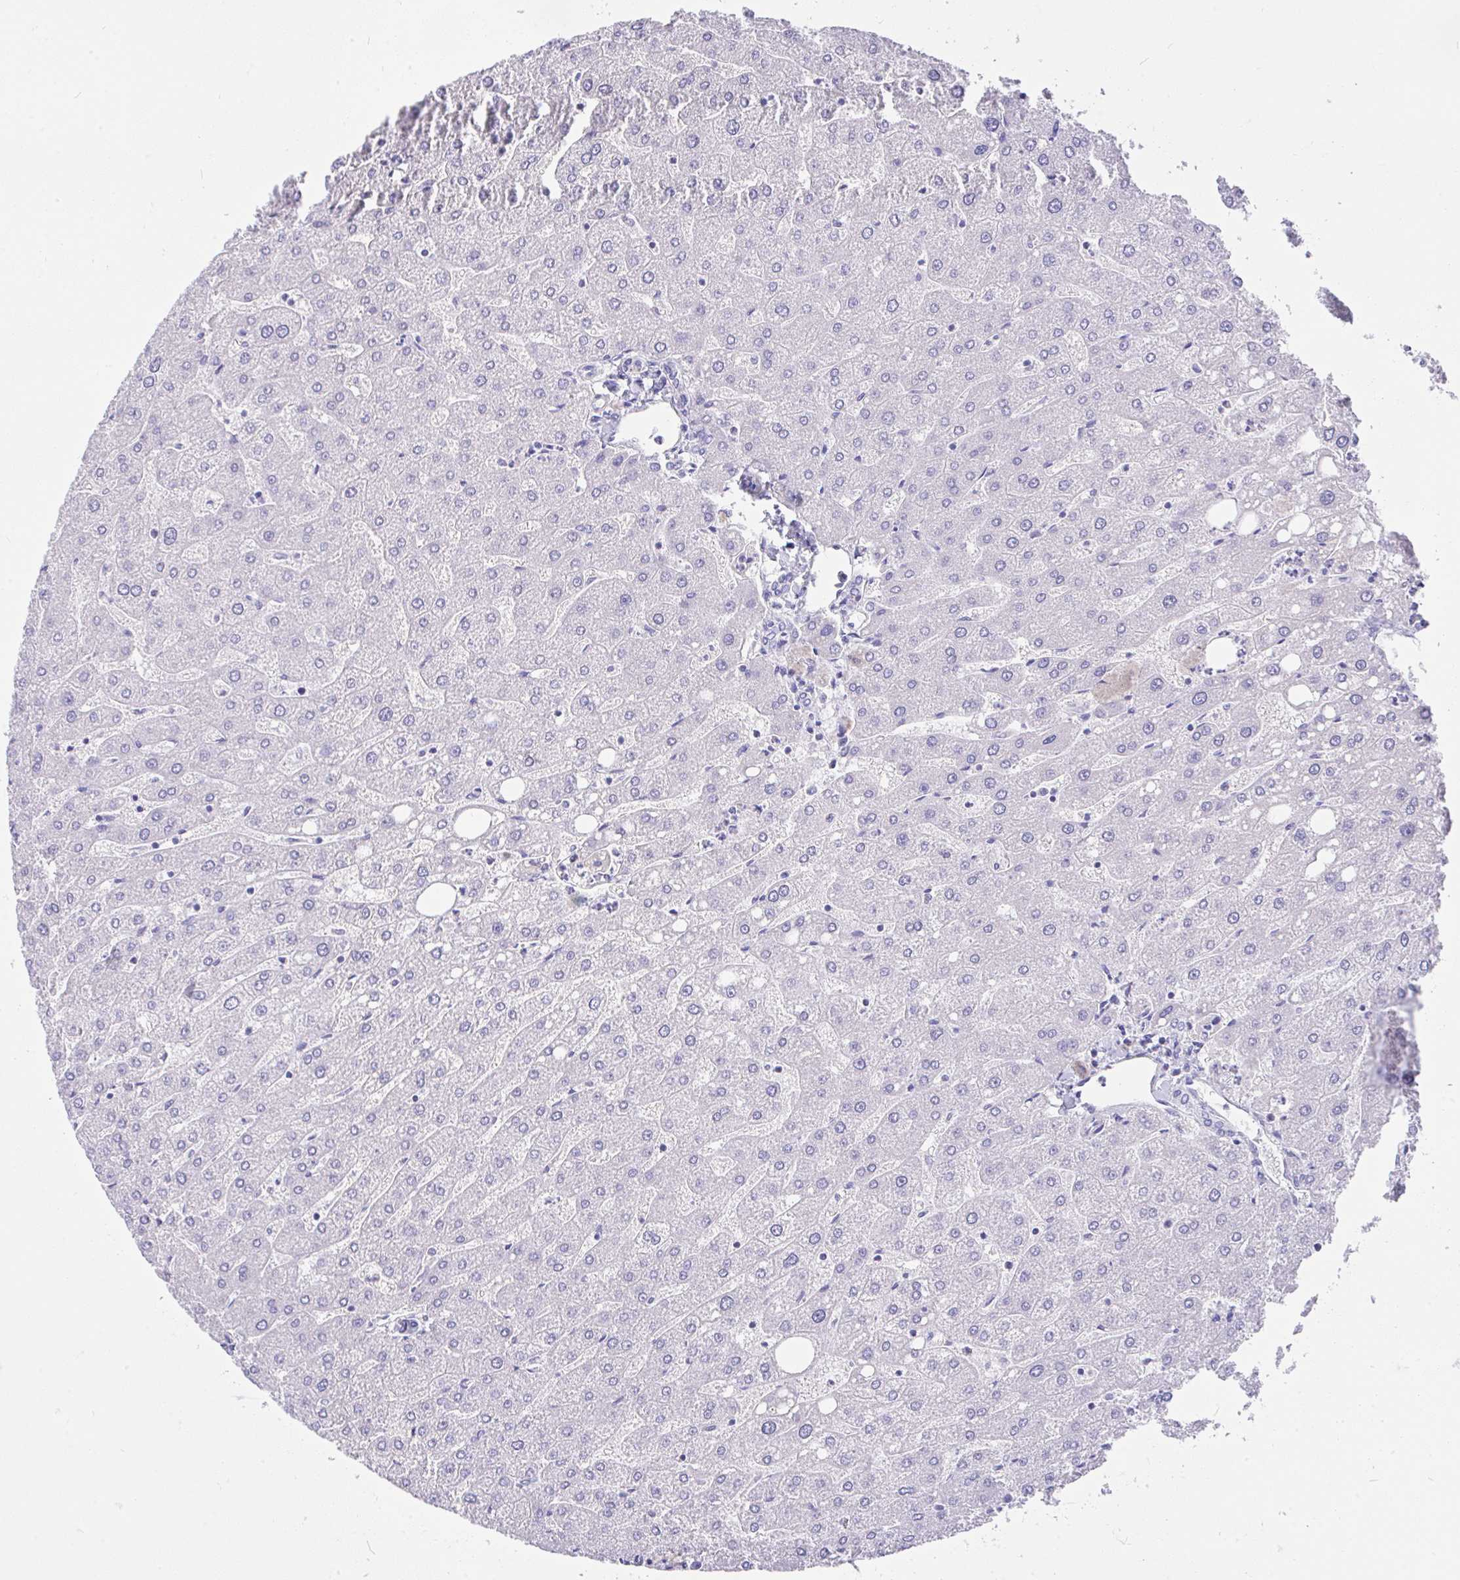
{"staining": {"intensity": "negative", "quantity": "none", "location": "none"}, "tissue": "liver", "cell_type": "Cholangiocytes", "image_type": "normal", "snomed": [{"axis": "morphology", "description": "Normal tissue, NOS"}, {"axis": "topography", "description": "Liver"}], "caption": "Cholangiocytes show no significant protein staining in unremarkable liver.", "gene": "MS4A12", "patient": {"sex": "male", "age": 67}}